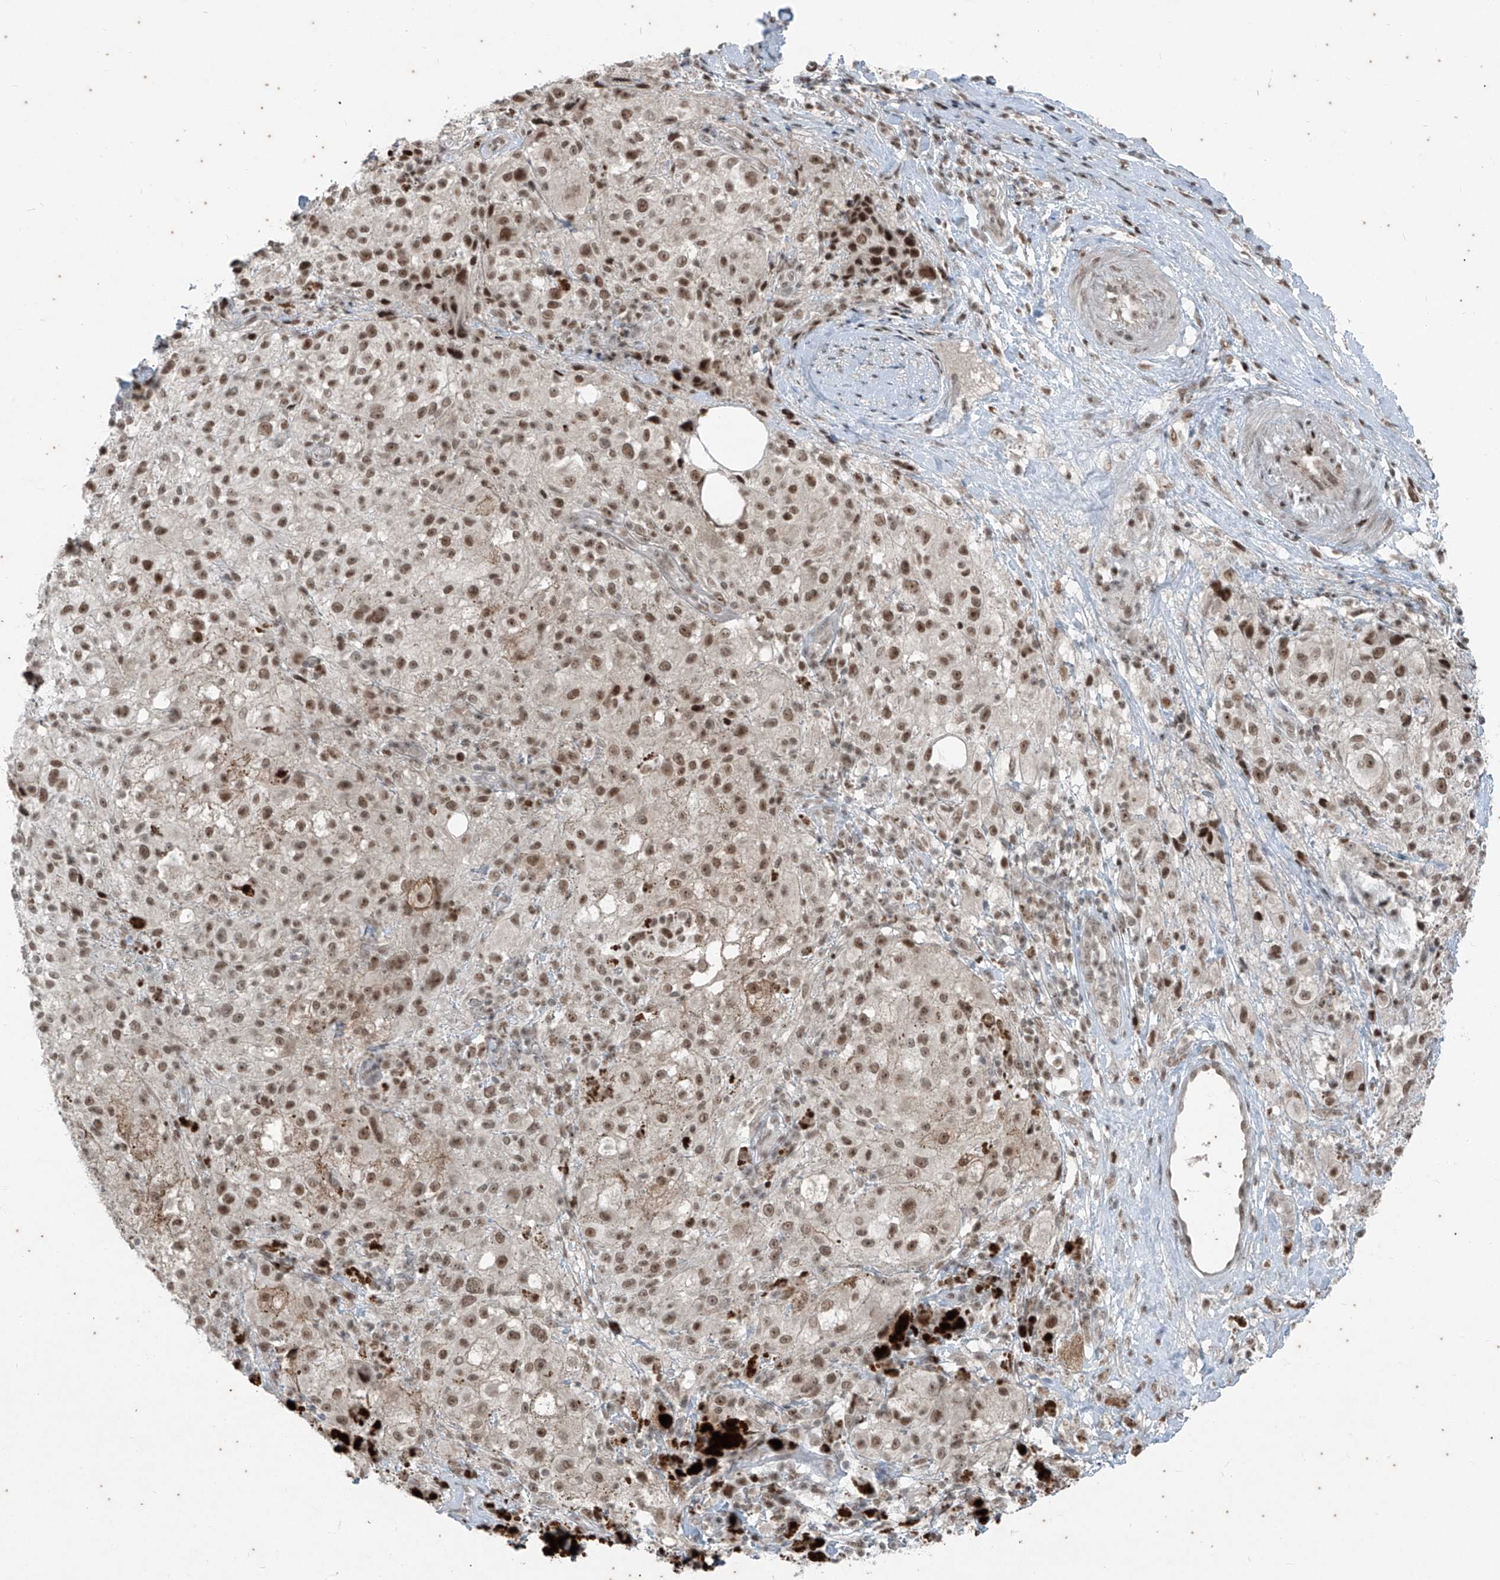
{"staining": {"intensity": "moderate", "quantity": ">75%", "location": "nuclear"}, "tissue": "melanoma", "cell_type": "Tumor cells", "image_type": "cancer", "snomed": [{"axis": "morphology", "description": "Necrosis, NOS"}, {"axis": "morphology", "description": "Malignant melanoma, NOS"}, {"axis": "topography", "description": "Skin"}], "caption": "Melanoma stained for a protein (brown) exhibits moderate nuclear positive positivity in about >75% of tumor cells.", "gene": "ZNF354B", "patient": {"sex": "female", "age": 87}}